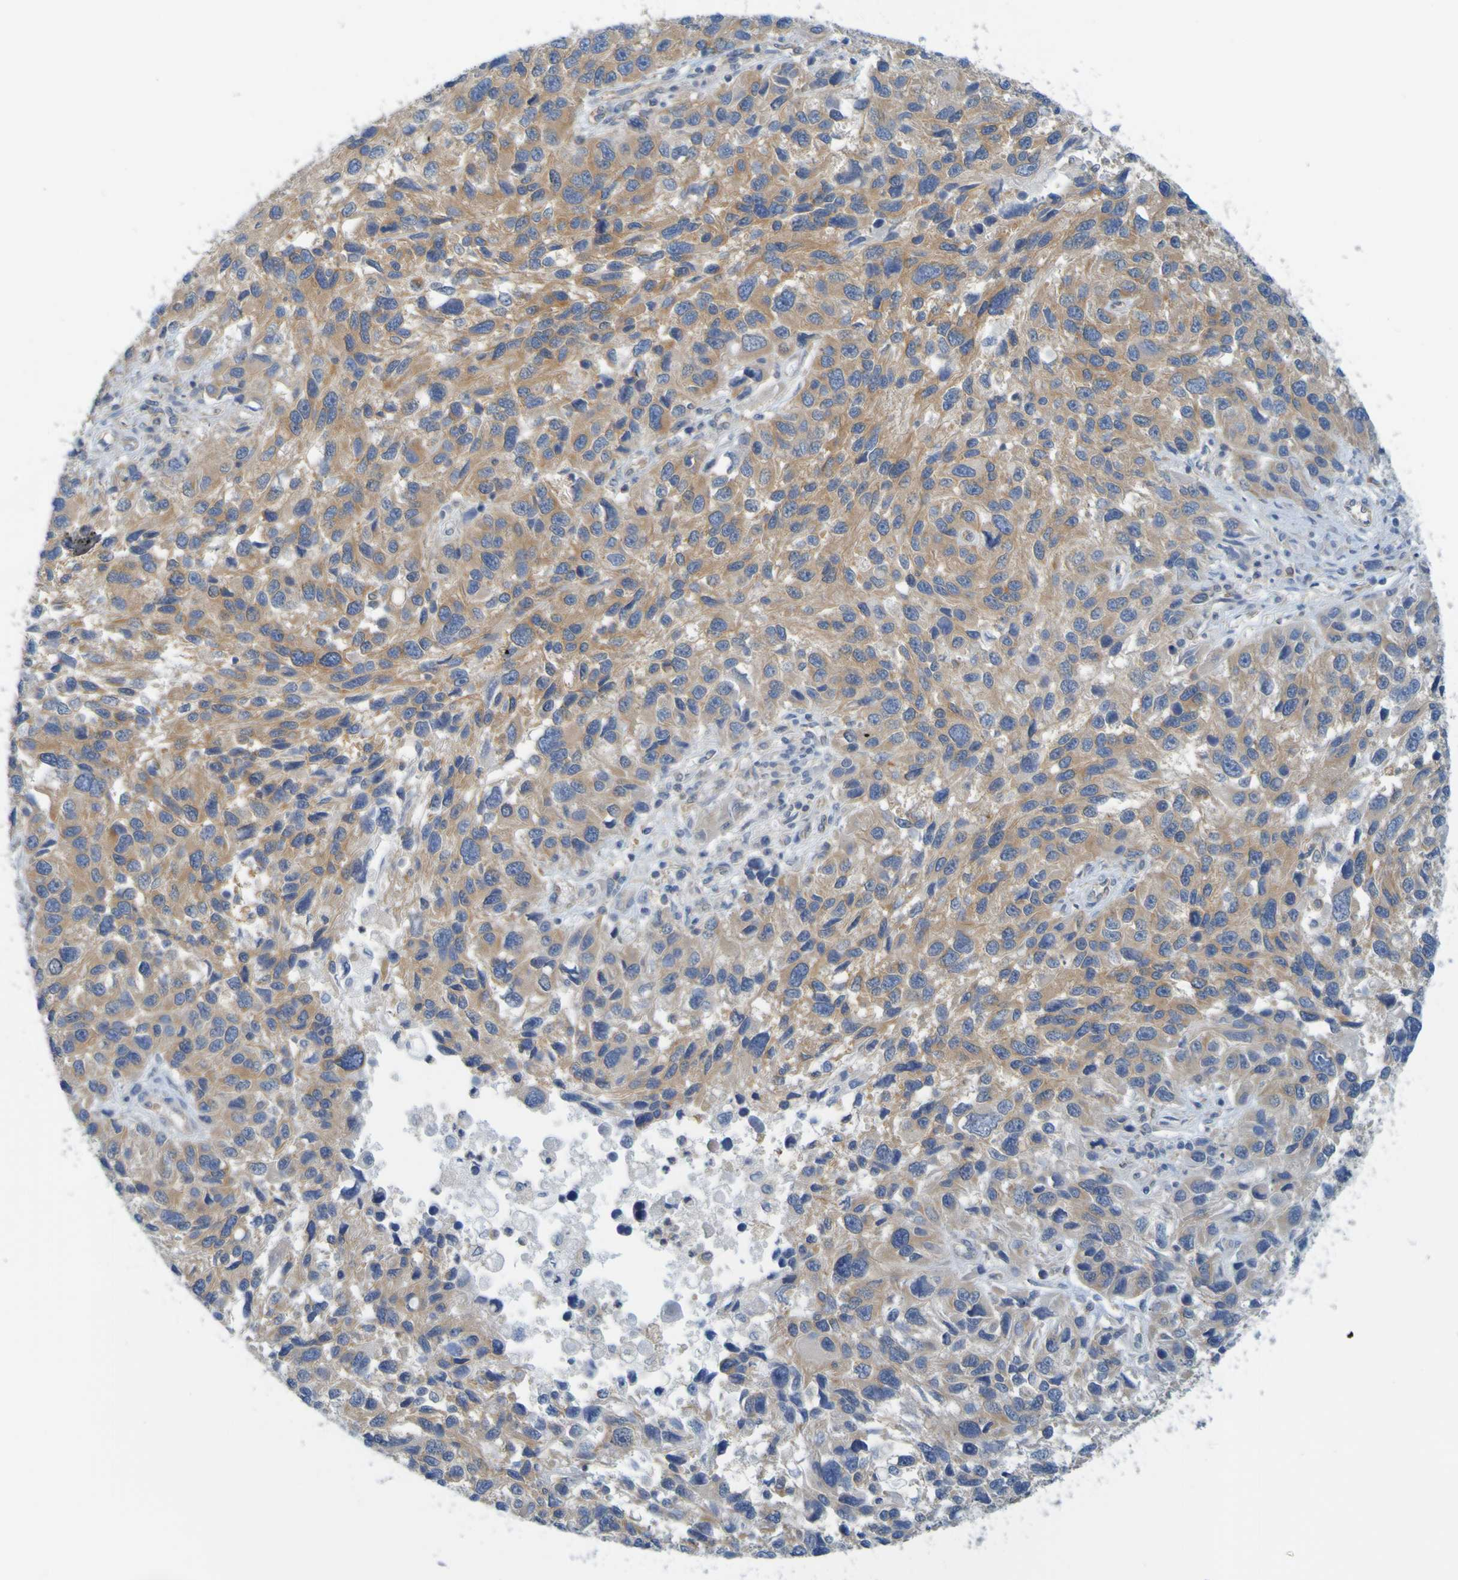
{"staining": {"intensity": "moderate", "quantity": ">75%", "location": "cytoplasmic/membranous"}, "tissue": "melanoma", "cell_type": "Tumor cells", "image_type": "cancer", "snomed": [{"axis": "morphology", "description": "Malignant melanoma, NOS"}, {"axis": "topography", "description": "Skin"}], "caption": "Malignant melanoma stained with IHC exhibits moderate cytoplasmic/membranous positivity in approximately >75% of tumor cells.", "gene": "APPL1", "patient": {"sex": "male", "age": 53}}